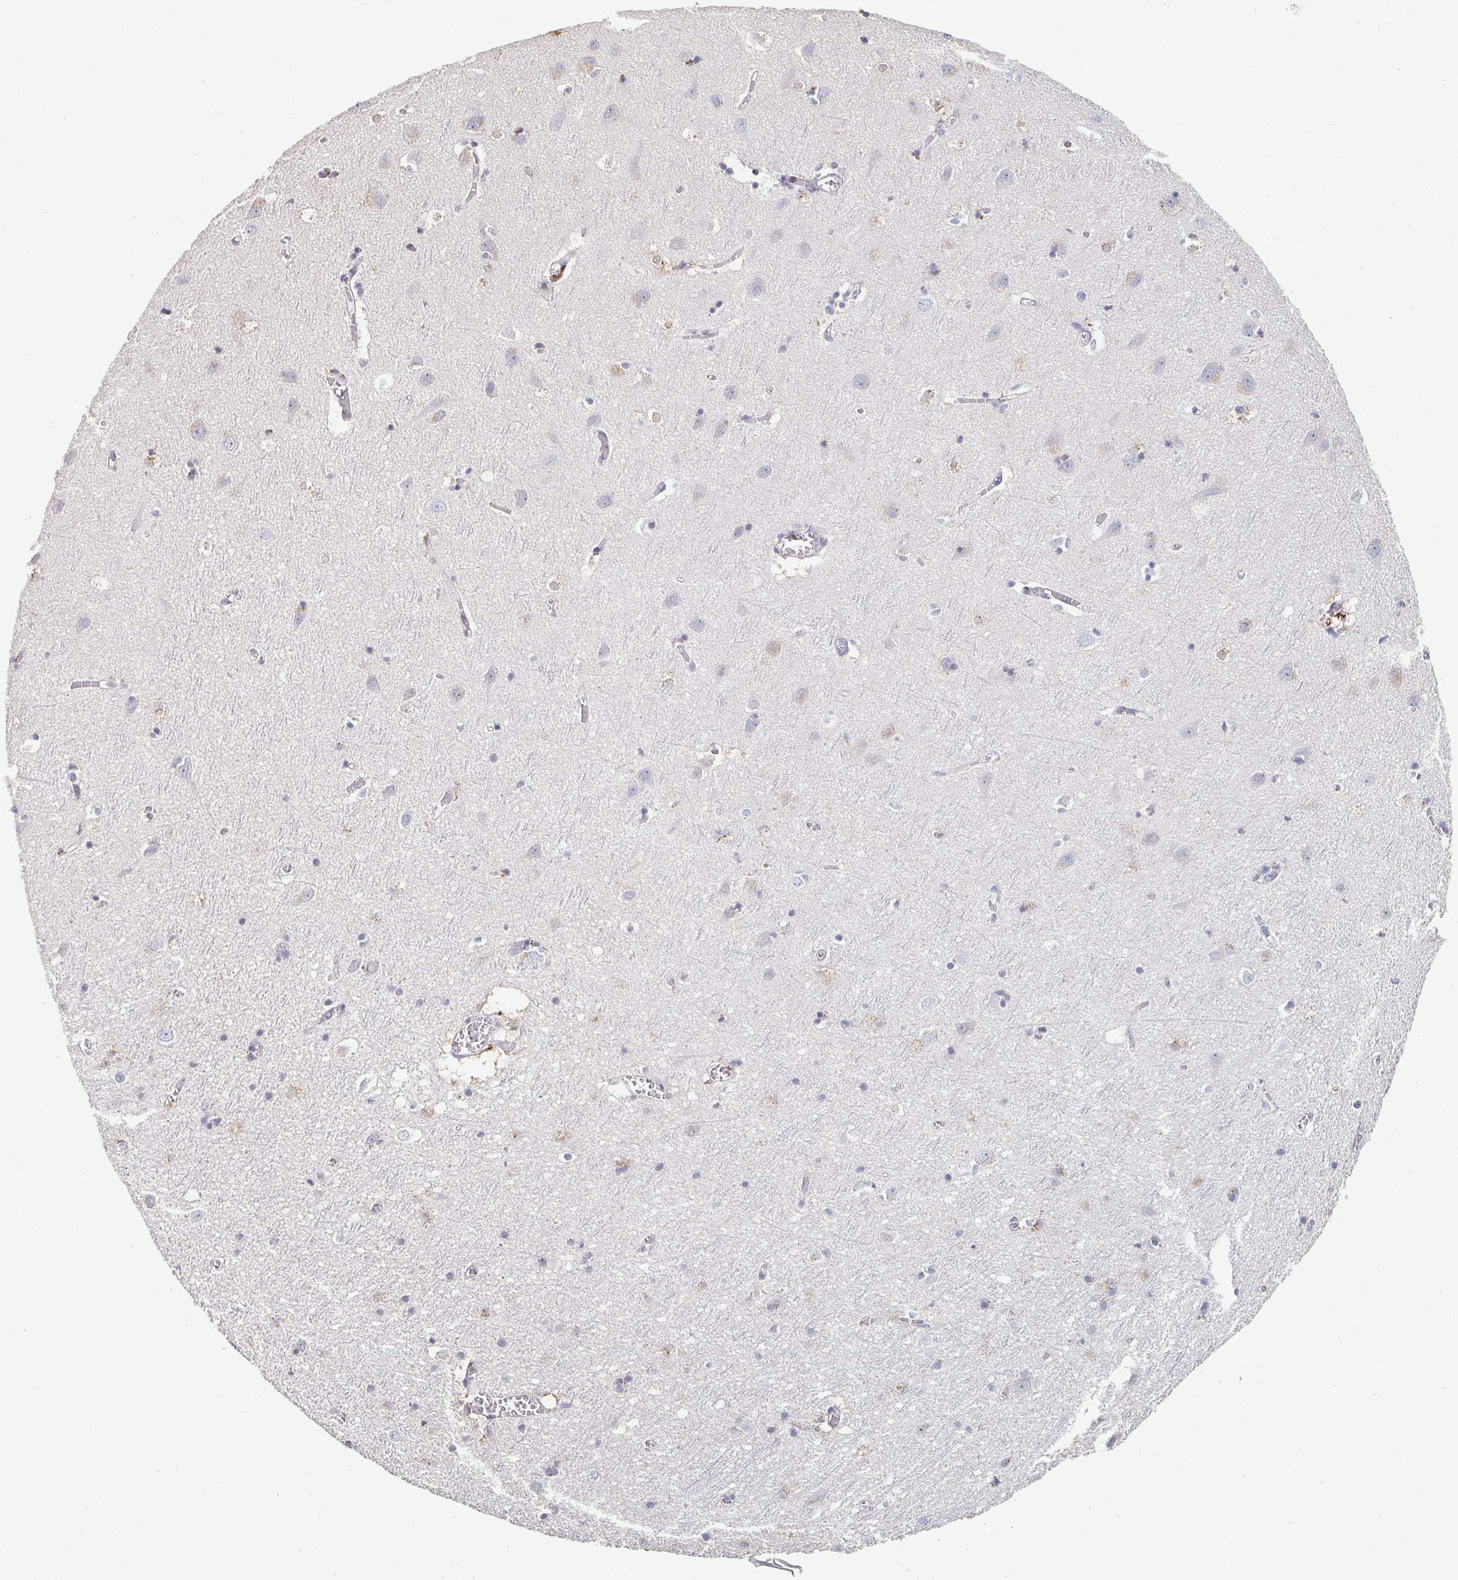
{"staining": {"intensity": "negative", "quantity": "none", "location": "none"}, "tissue": "cerebral cortex", "cell_type": "Endothelial cells", "image_type": "normal", "snomed": [{"axis": "morphology", "description": "Normal tissue, NOS"}, {"axis": "topography", "description": "Cerebral cortex"}], "caption": "Endothelial cells show no significant positivity in normal cerebral cortex.", "gene": "NME9", "patient": {"sex": "male", "age": 70}}